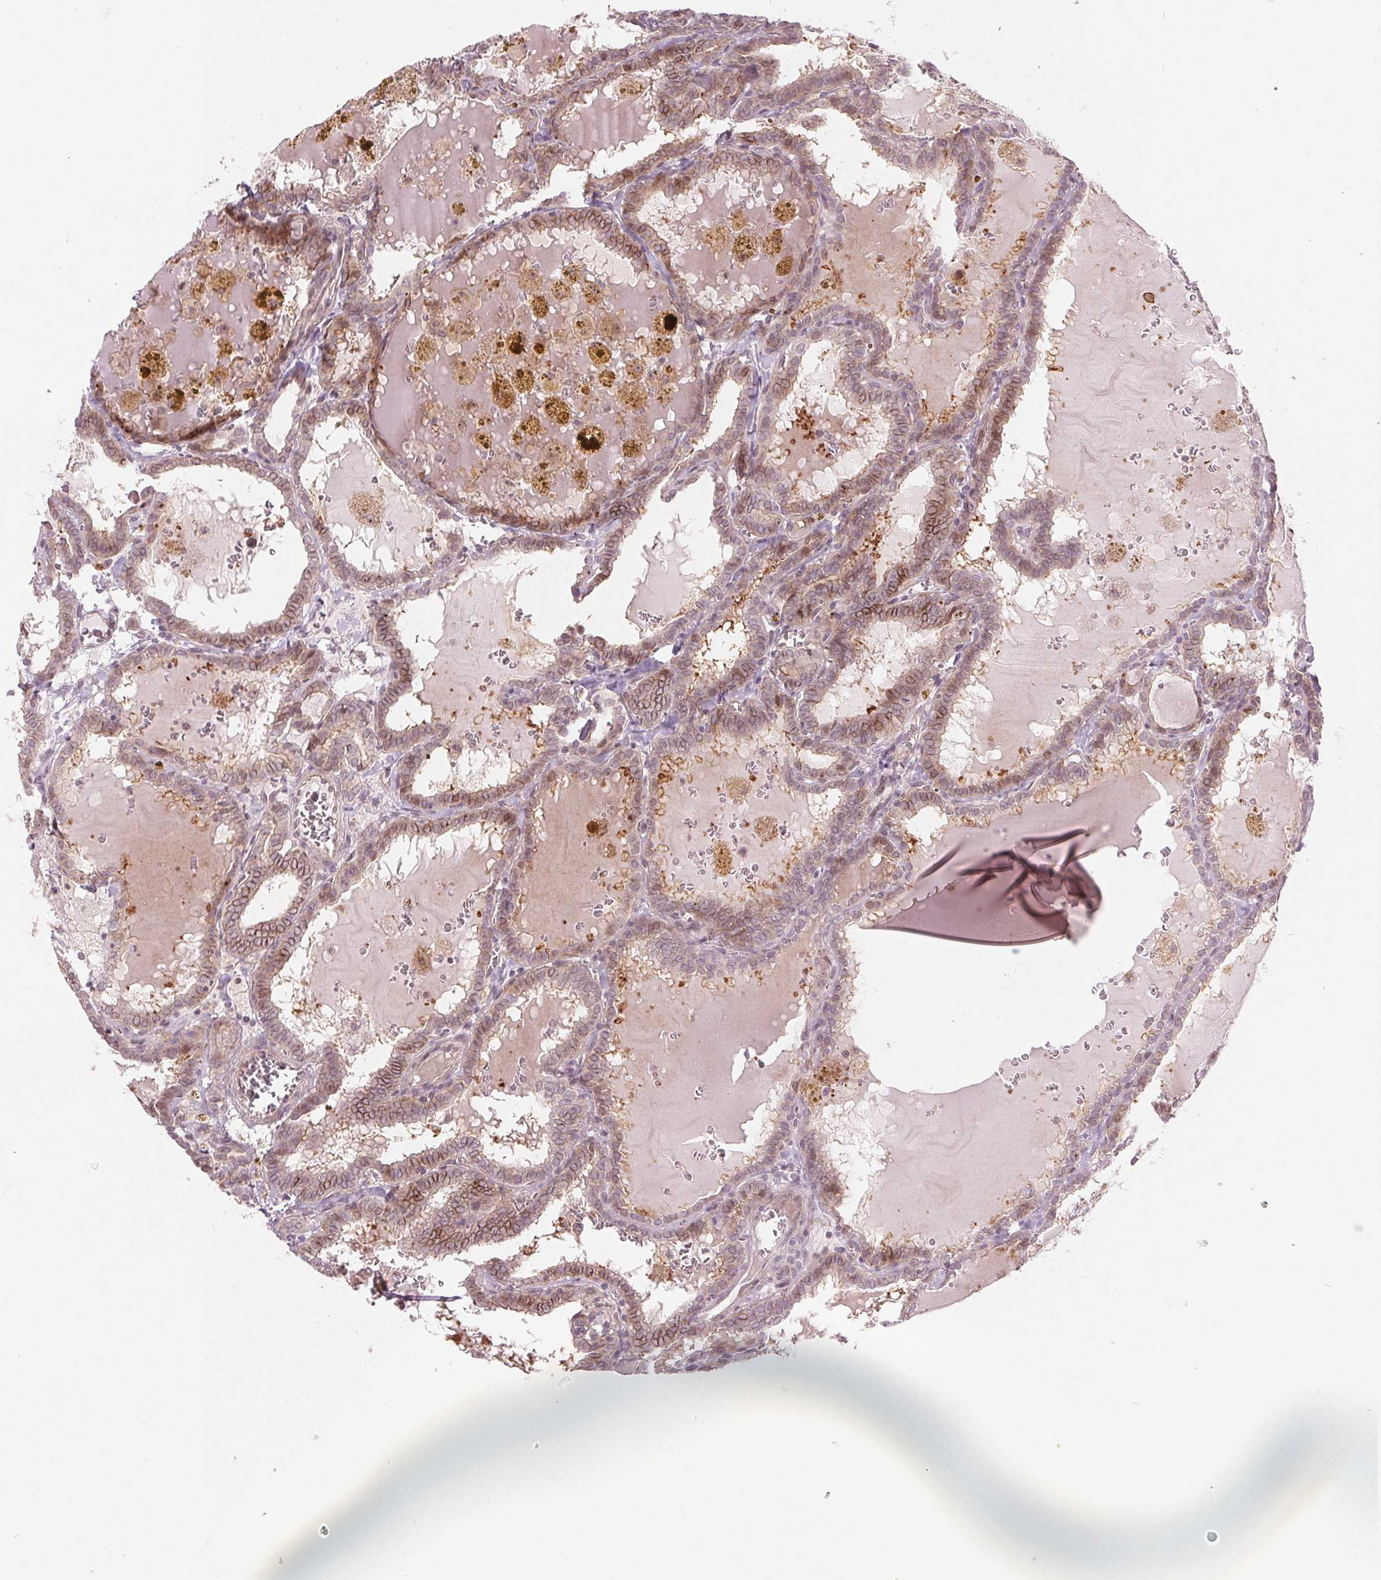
{"staining": {"intensity": "weak", "quantity": "25%-75%", "location": "cytoplasmic/membranous,nuclear"}, "tissue": "thyroid cancer", "cell_type": "Tumor cells", "image_type": "cancer", "snomed": [{"axis": "morphology", "description": "Papillary adenocarcinoma, NOS"}, {"axis": "topography", "description": "Thyroid gland"}], "caption": "Protein expression analysis of thyroid papillary adenocarcinoma demonstrates weak cytoplasmic/membranous and nuclear staining in about 25%-75% of tumor cells.", "gene": "TMED6", "patient": {"sex": "female", "age": 39}}